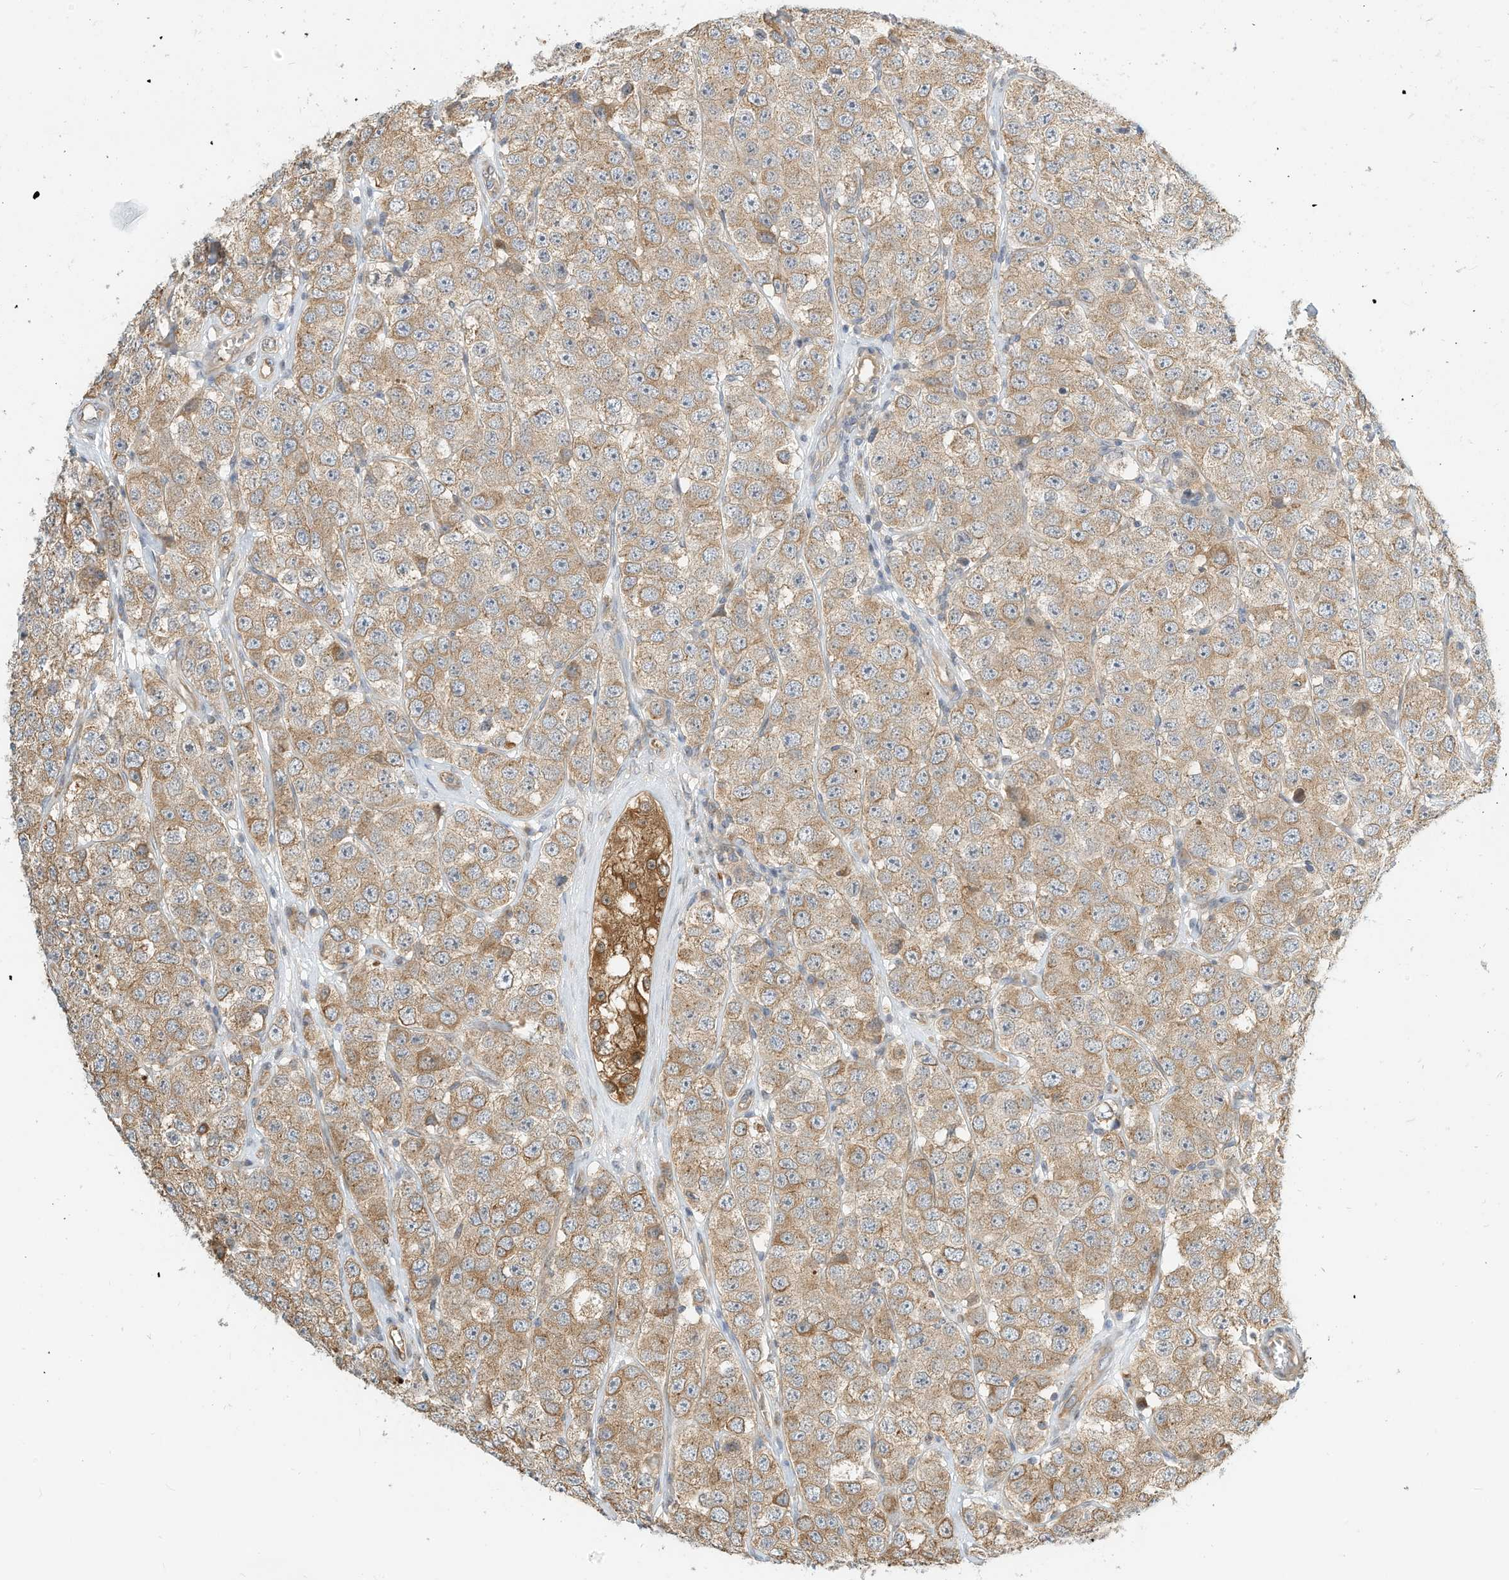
{"staining": {"intensity": "moderate", "quantity": ">75%", "location": "cytoplasmic/membranous"}, "tissue": "testis cancer", "cell_type": "Tumor cells", "image_type": "cancer", "snomed": [{"axis": "morphology", "description": "Seminoma, NOS"}, {"axis": "topography", "description": "Testis"}], "caption": "Protein analysis of seminoma (testis) tissue reveals moderate cytoplasmic/membranous staining in approximately >75% of tumor cells.", "gene": "OFD1", "patient": {"sex": "male", "age": 28}}